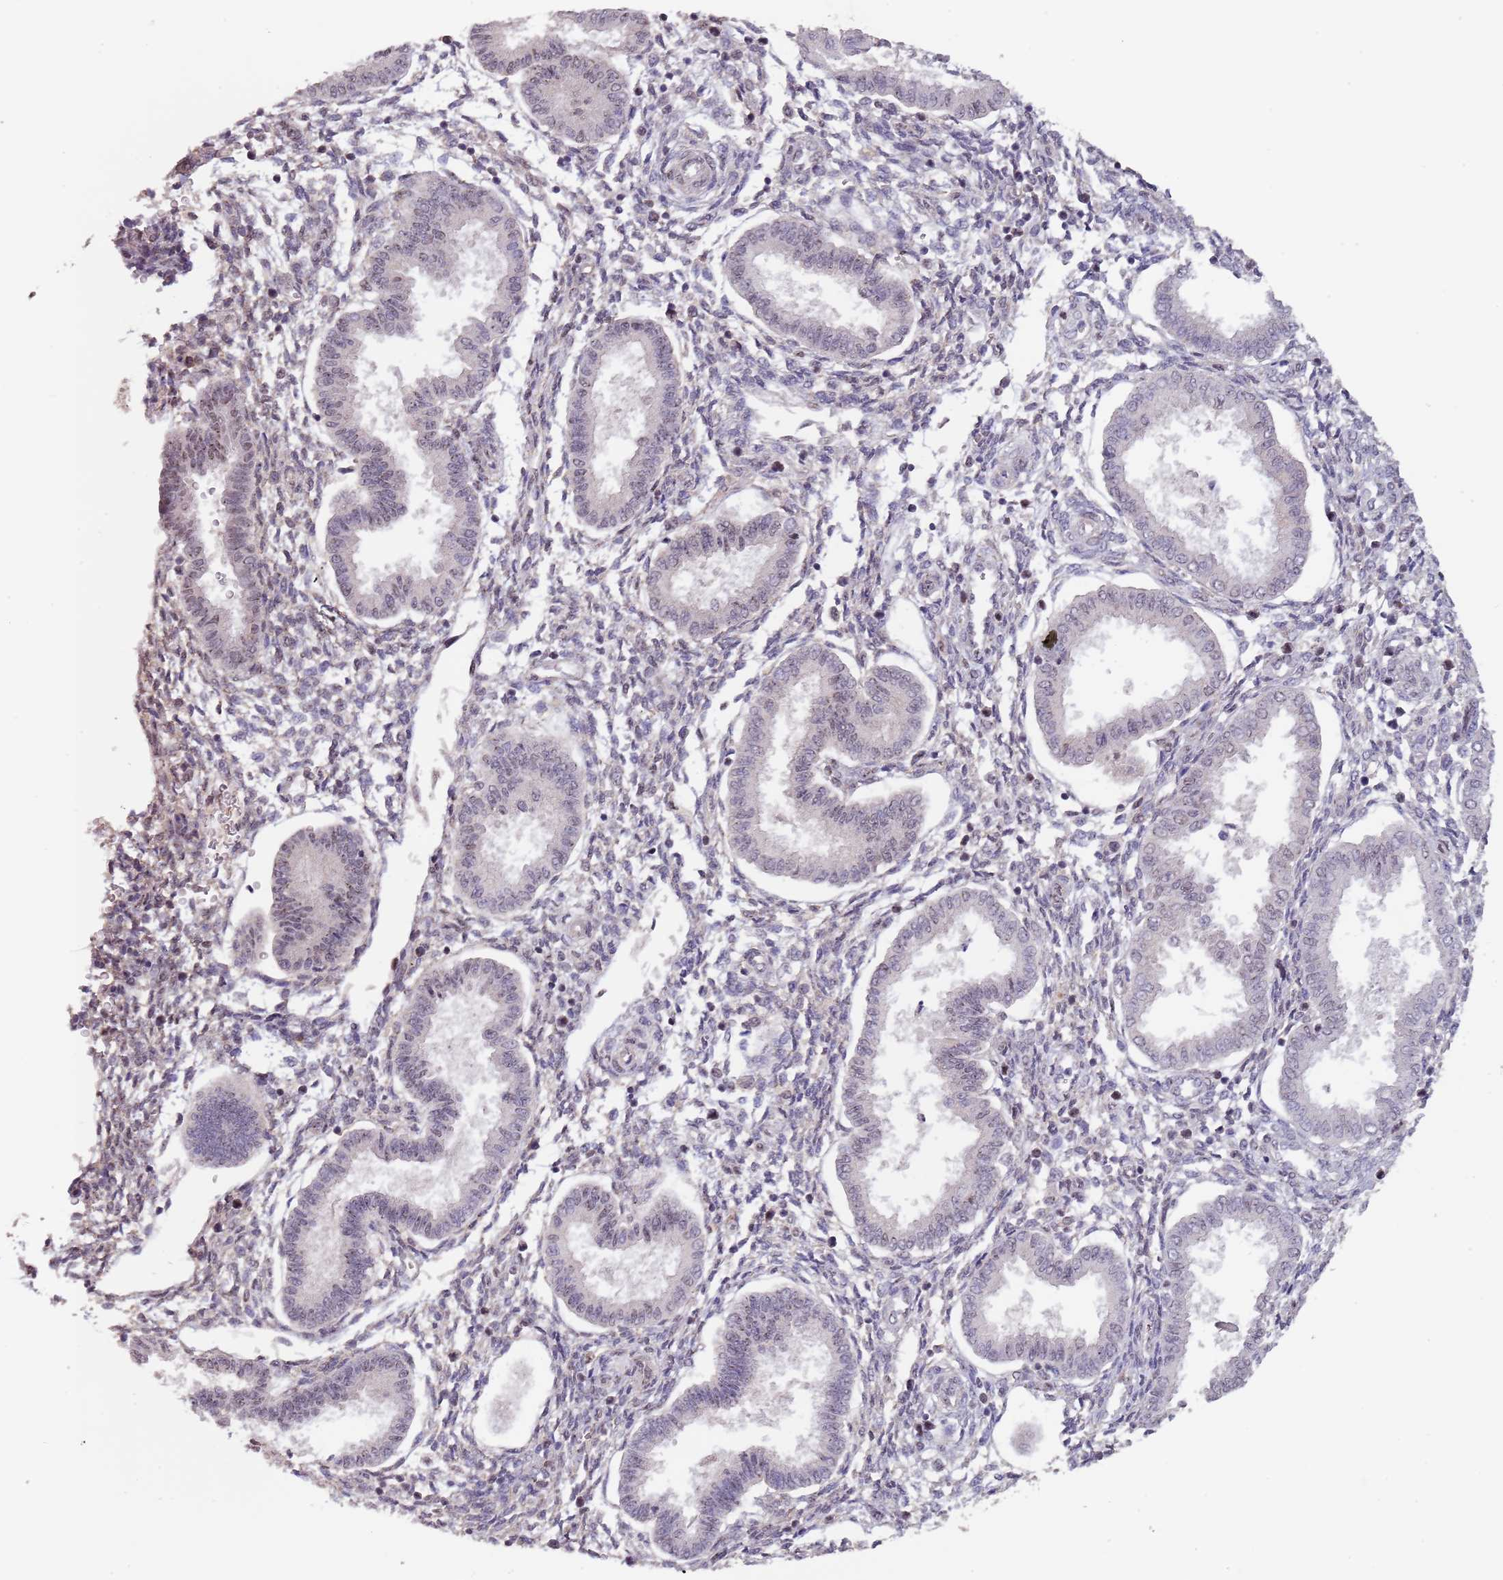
{"staining": {"intensity": "negative", "quantity": "none", "location": "none"}, "tissue": "endometrium", "cell_type": "Cells in endometrial stroma", "image_type": "normal", "snomed": [{"axis": "morphology", "description": "Normal tissue, NOS"}, {"axis": "topography", "description": "Endometrium"}], "caption": "The micrograph reveals no significant expression in cells in endometrial stroma of endometrium. (Immunohistochemistry, brightfield microscopy, high magnification).", "gene": "CIZ1", "patient": {"sex": "female", "age": 24}}